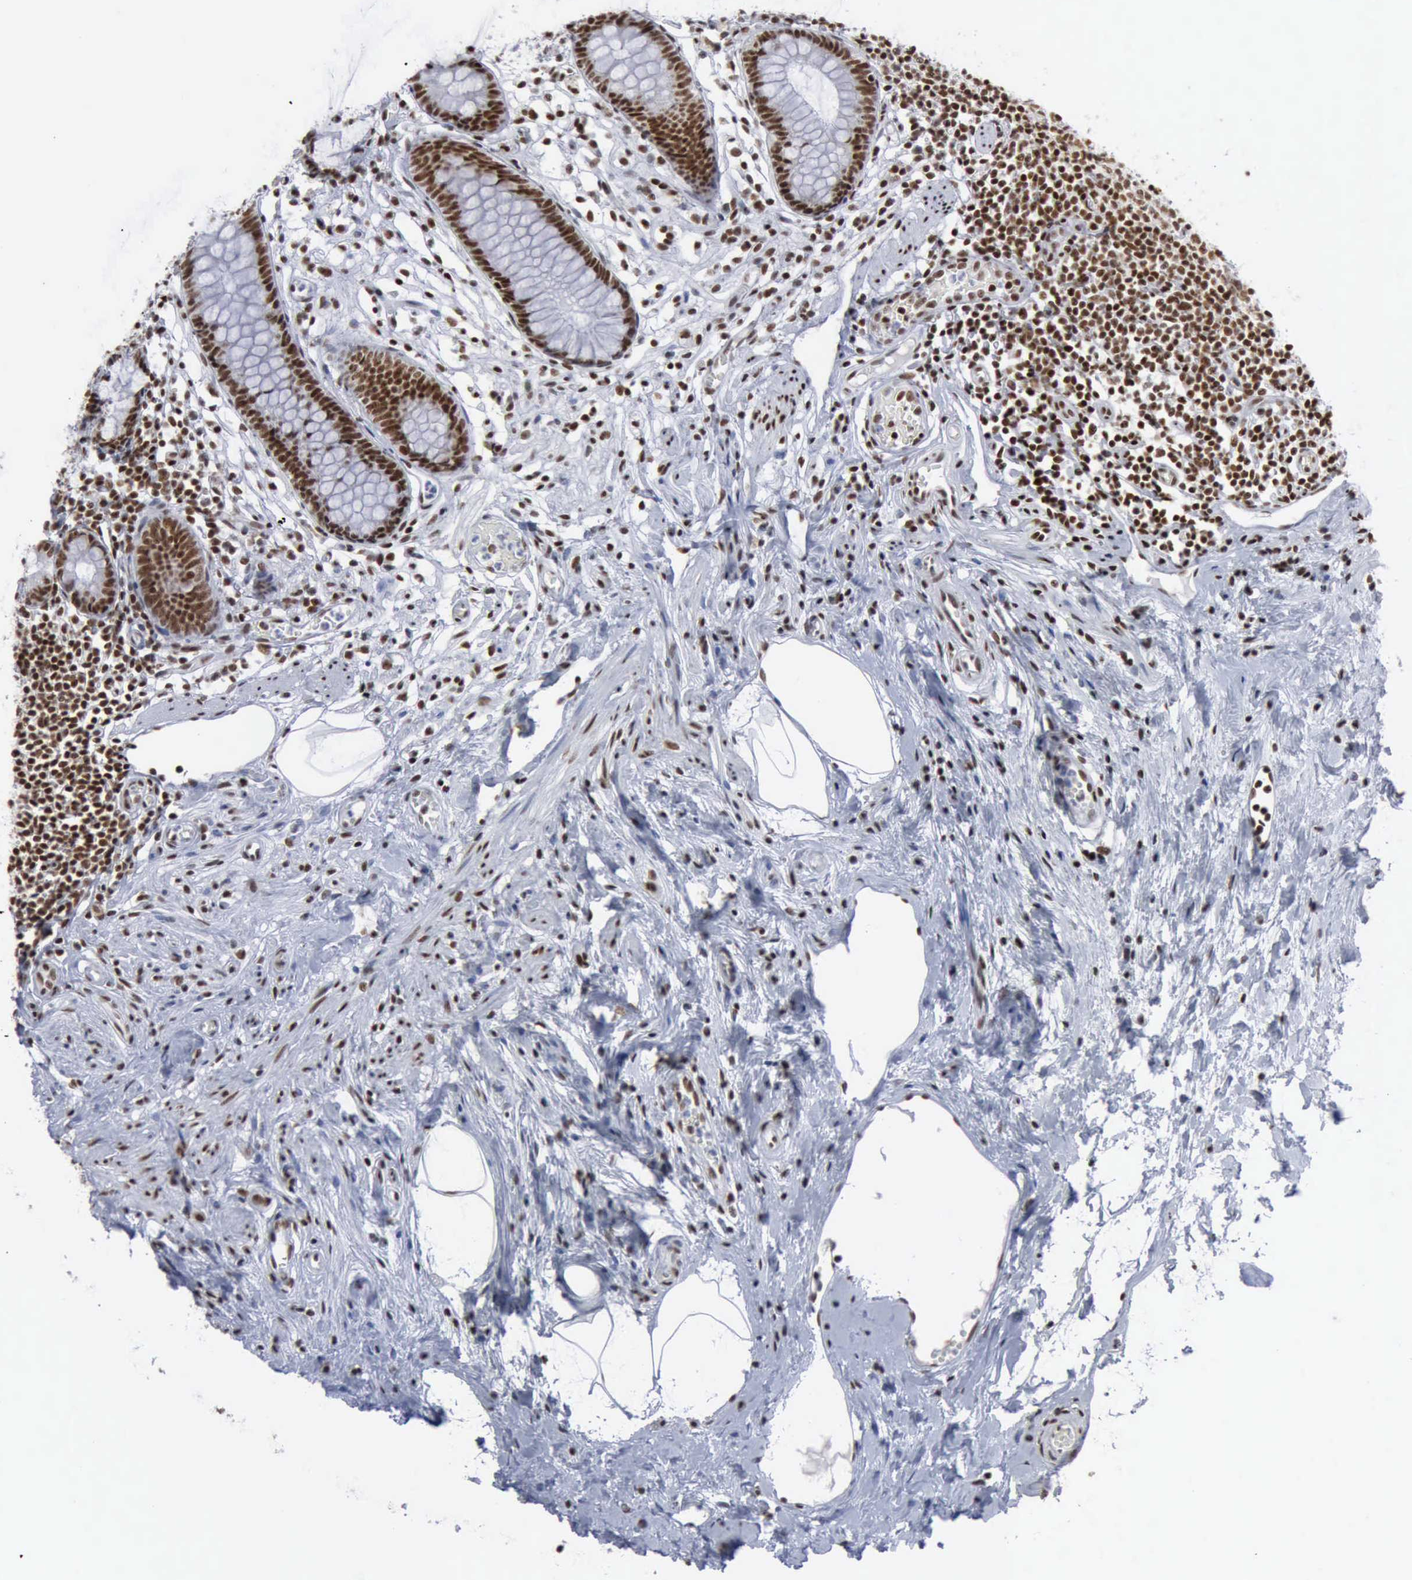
{"staining": {"intensity": "strong", "quantity": "25%-75%", "location": "nuclear"}, "tissue": "appendix", "cell_type": "Glandular cells", "image_type": "normal", "snomed": [{"axis": "morphology", "description": "Normal tissue, NOS"}, {"axis": "topography", "description": "Appendix"}], "caption": "Glandular cells demonstrate strong nuclear expression in about 25%-75% of cells in normal appendix.", "gene": "XPA", "patient": {"sex": "male", "age": 38}}